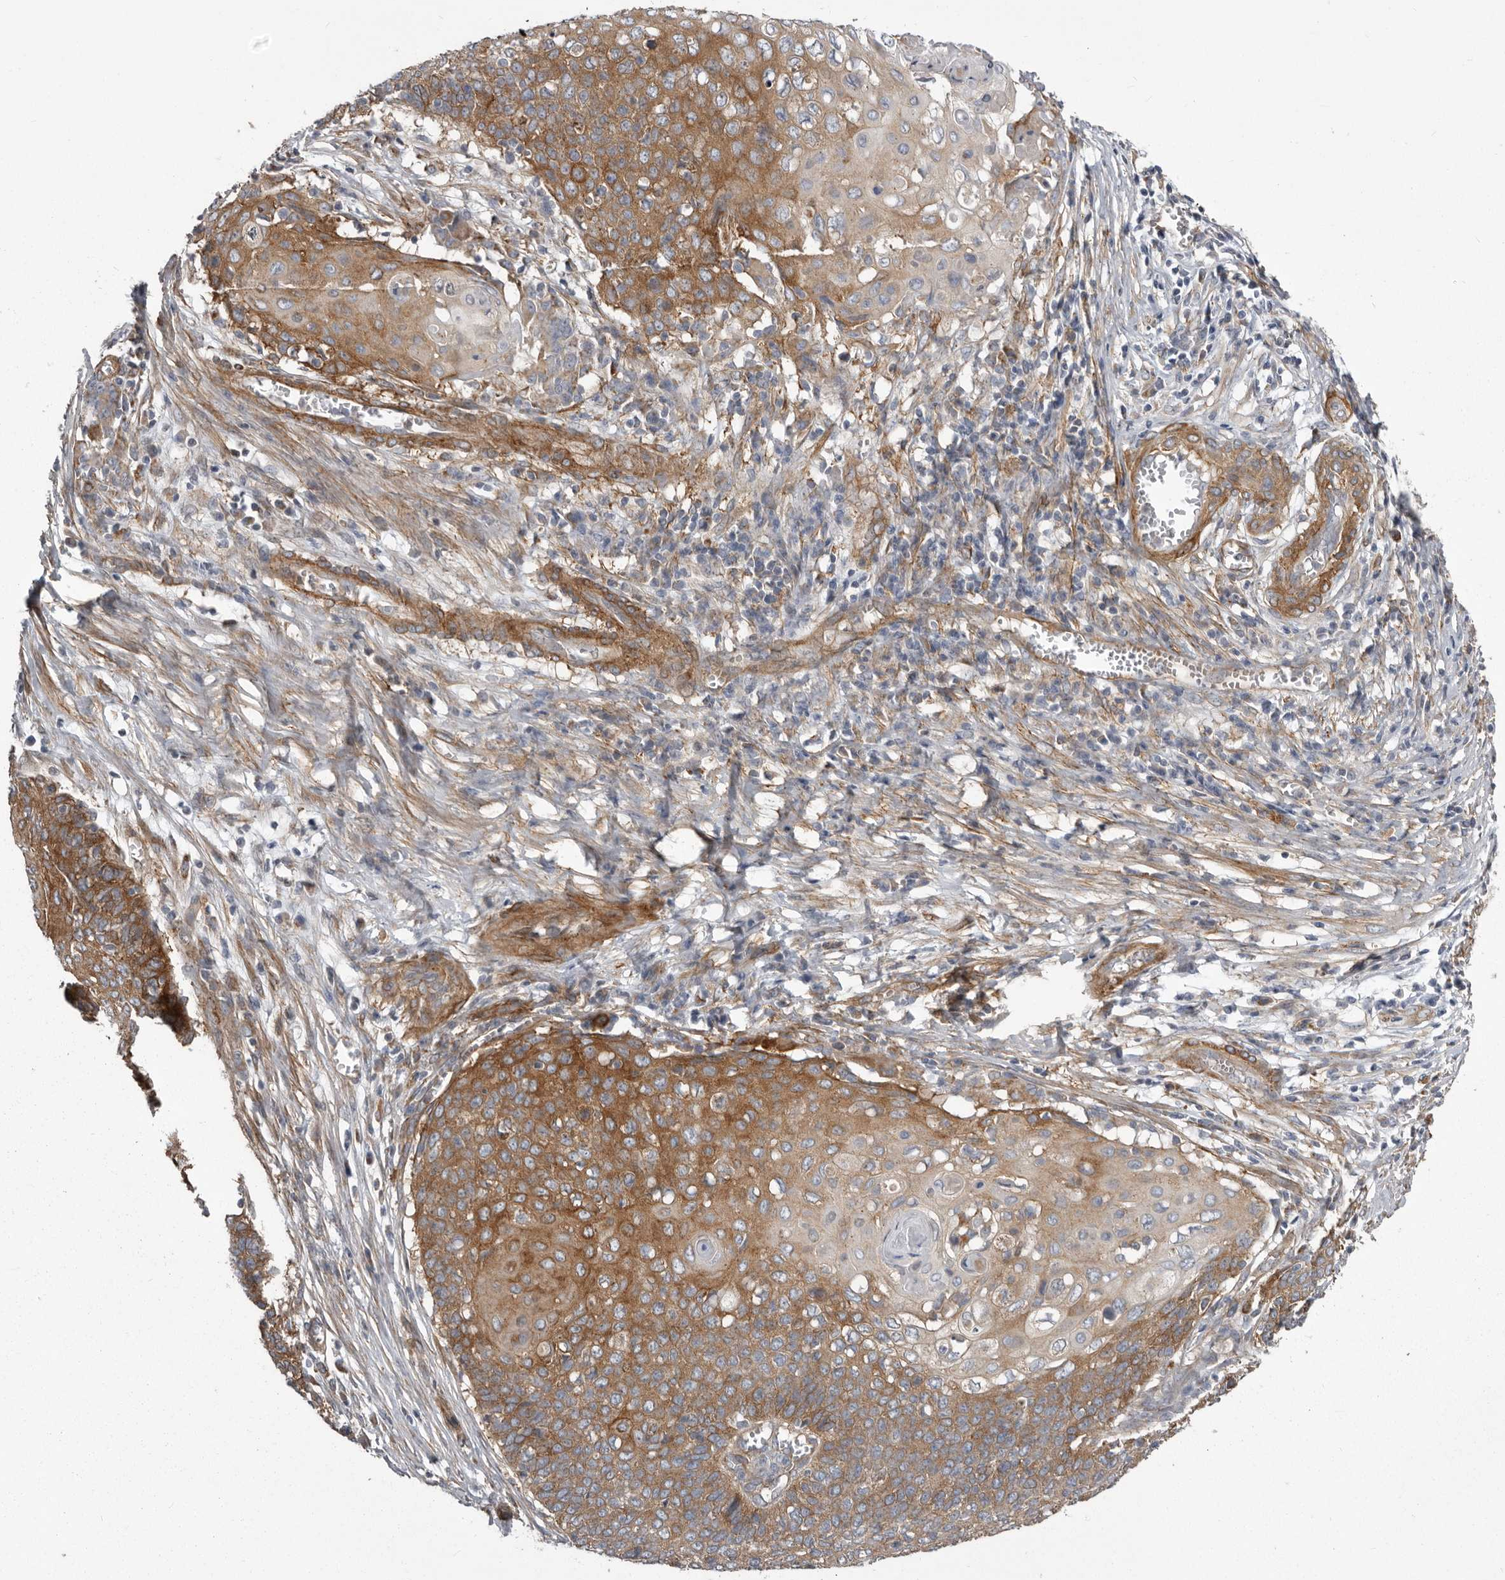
{"staining": {"intensity": "moderate", "quantity": ">75%", "location": "cytoplasmic/membranous"}, "tissue": "cervical cancer", "cell_type": "Tumor cells", "image_type": "cancer", "snomed": [{"axis": "morphology", "description": "Squamous cell carcinoma, NOS"}, {"axis": "topography", "description": "Cervix"}], "caption": "Immunohistochemical staining of human squamous cell carcinoma (cervical) displays medium levels of moderate cytoplasmic/membranous protein expression in about >75% of tumor cells.", "gene": "ENAH", "patient": {"sex": "female", "age": 39}}